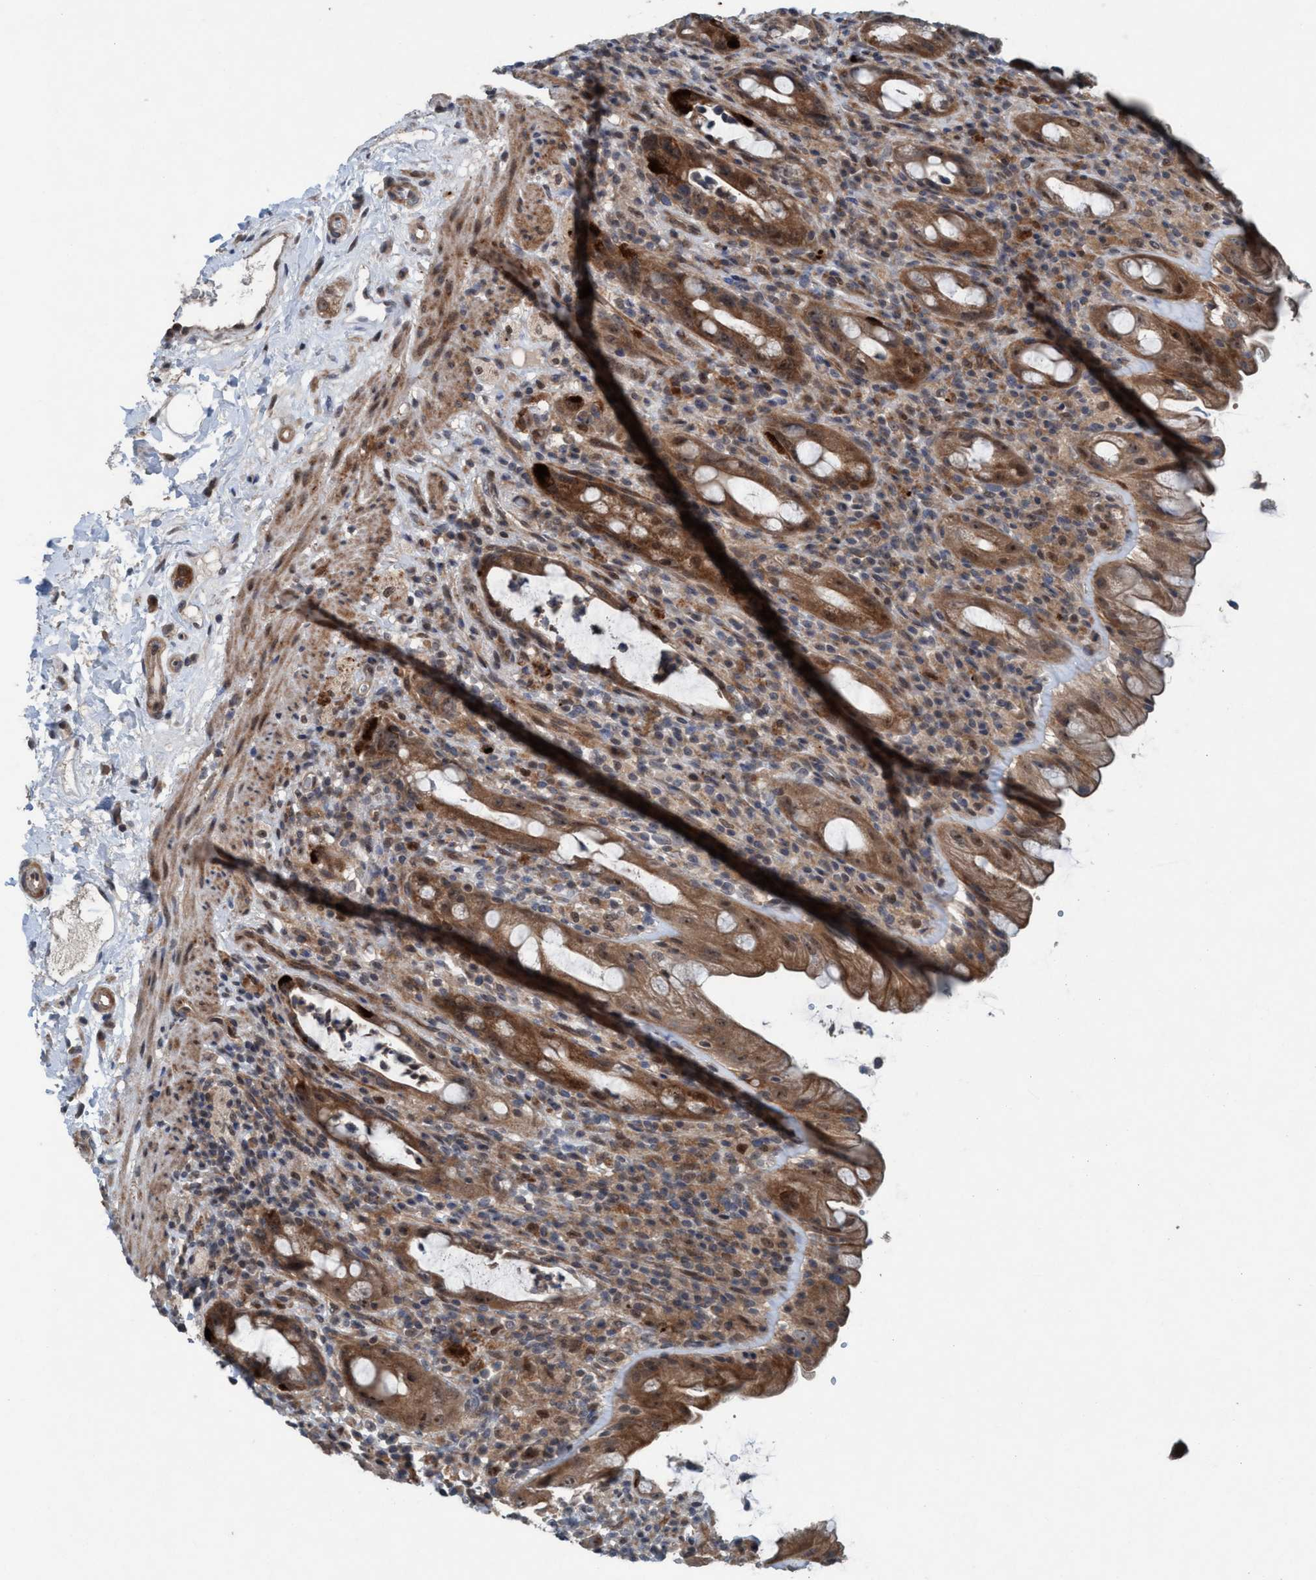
{"staining": {"intensity": "strong", "quantity": ">75%", "location": "cytoplasmic/membranous"}, "tissue": "rectum", "cell_type": "Glandular cells", "image_type": "normal", "snomed": [{"axis": "morphology", "description": "Normal tissue, NOS"}, {"axis": "topography", "description": "Rectum"}], "caption": "IHC histopathology image of normal rectum stained for a protein (brown), which exhibits high levels of strong cytoplasmic/membranous expression in about >75% of glandular cells.", "gene": "NISCH", "patient": {"sex": "male", "age": 44}}